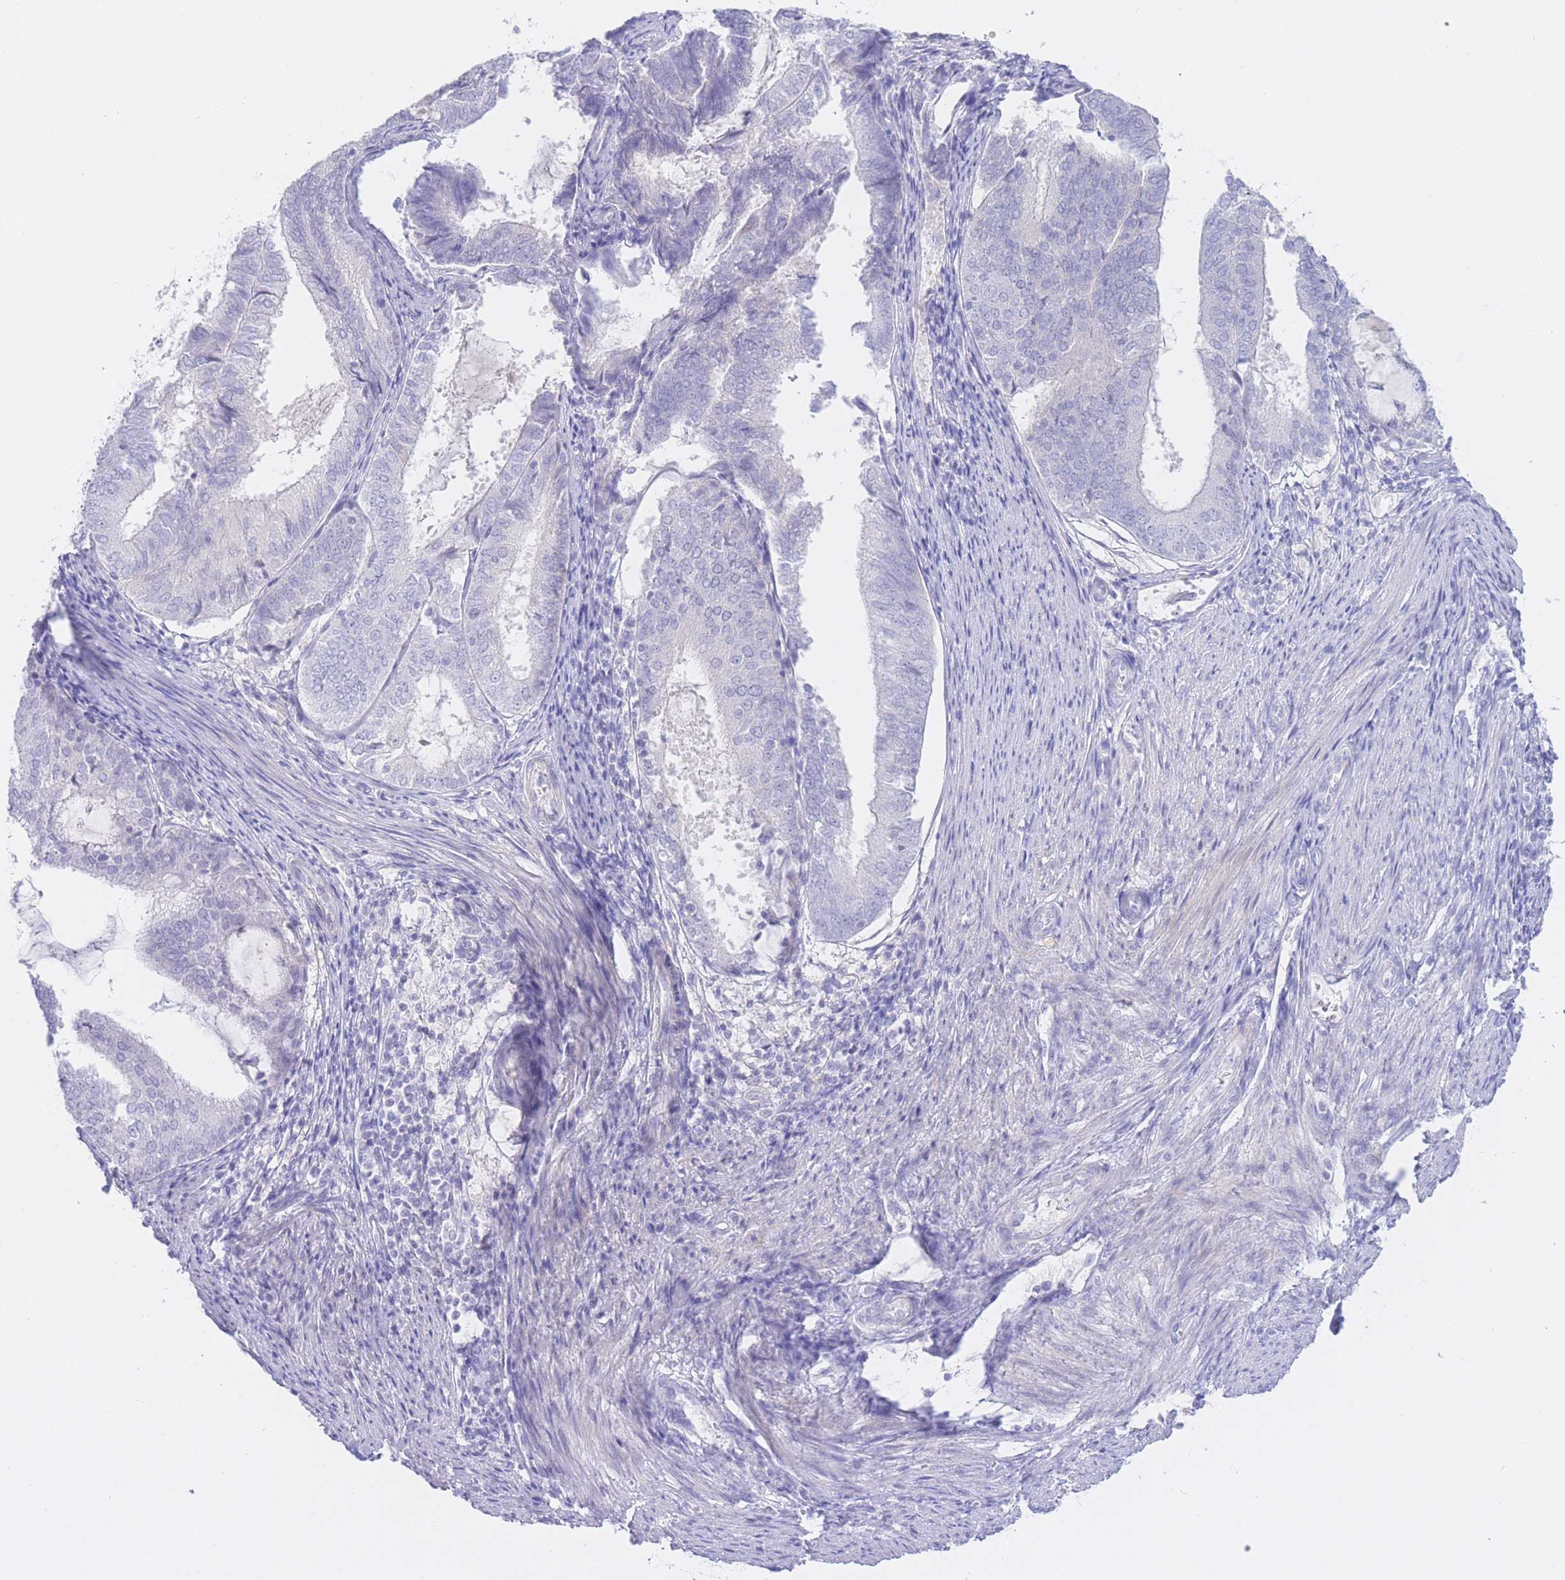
{"staining": {"intensity": "negative", "quantity": "none", "location": "none"}, "tissue": "endometrial cancer", "cell_type": "Tumor cells", "image_type": "cancer", "snomed": [{"axis": "morphology", "description": "Adenocarcinoma, NOS"}, {"axis": "topography", "description": "Endometrium"}], "caption": "Endometrial adenocarcinoma stained for a protein using immunohistochemistry shows no staining tumor cells.", "gene": "ZNF212", "patient": {"sex": "female", "age": 81}}